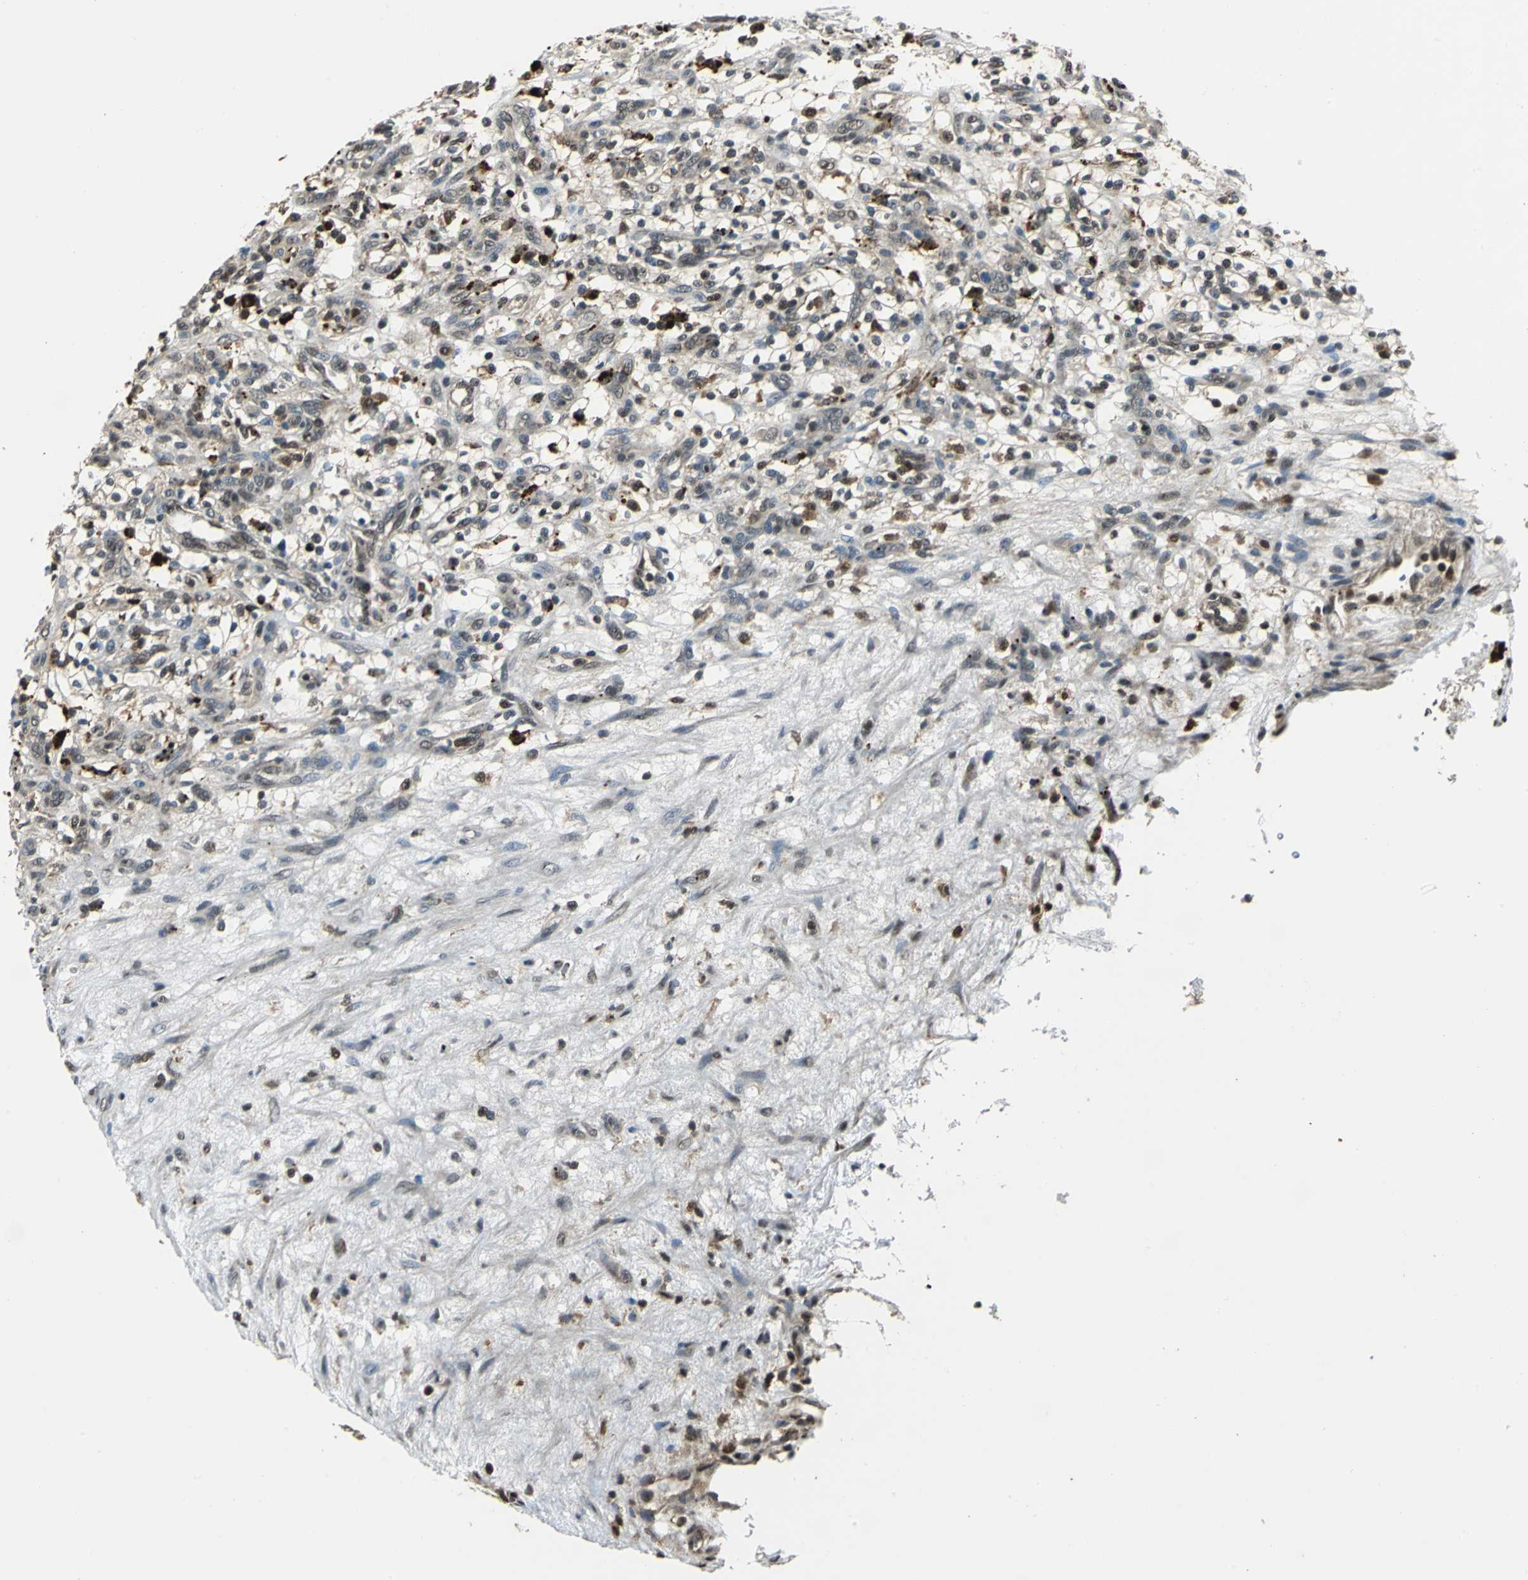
{"staining": {"intensity": "weak", "quantity": "25%-75%", "location": "cytoplasmic/membranous,nuclear"}, "tissue": "renal cancer", "cell_type": "Tumor cells", "image_type": "cancer", "snomed": [{"axis": "morphology", "description": "Adenocarcinoma, NOS"}, {"axis": "topography", "description": "Kidney"}], "caption": "Human renal cancer (adenocarcinoma) stained with a protein marker shows weak staining in tumor cells.", "gene": "PPP1R13L", "patient": {"sex": "female", "age": 57}}